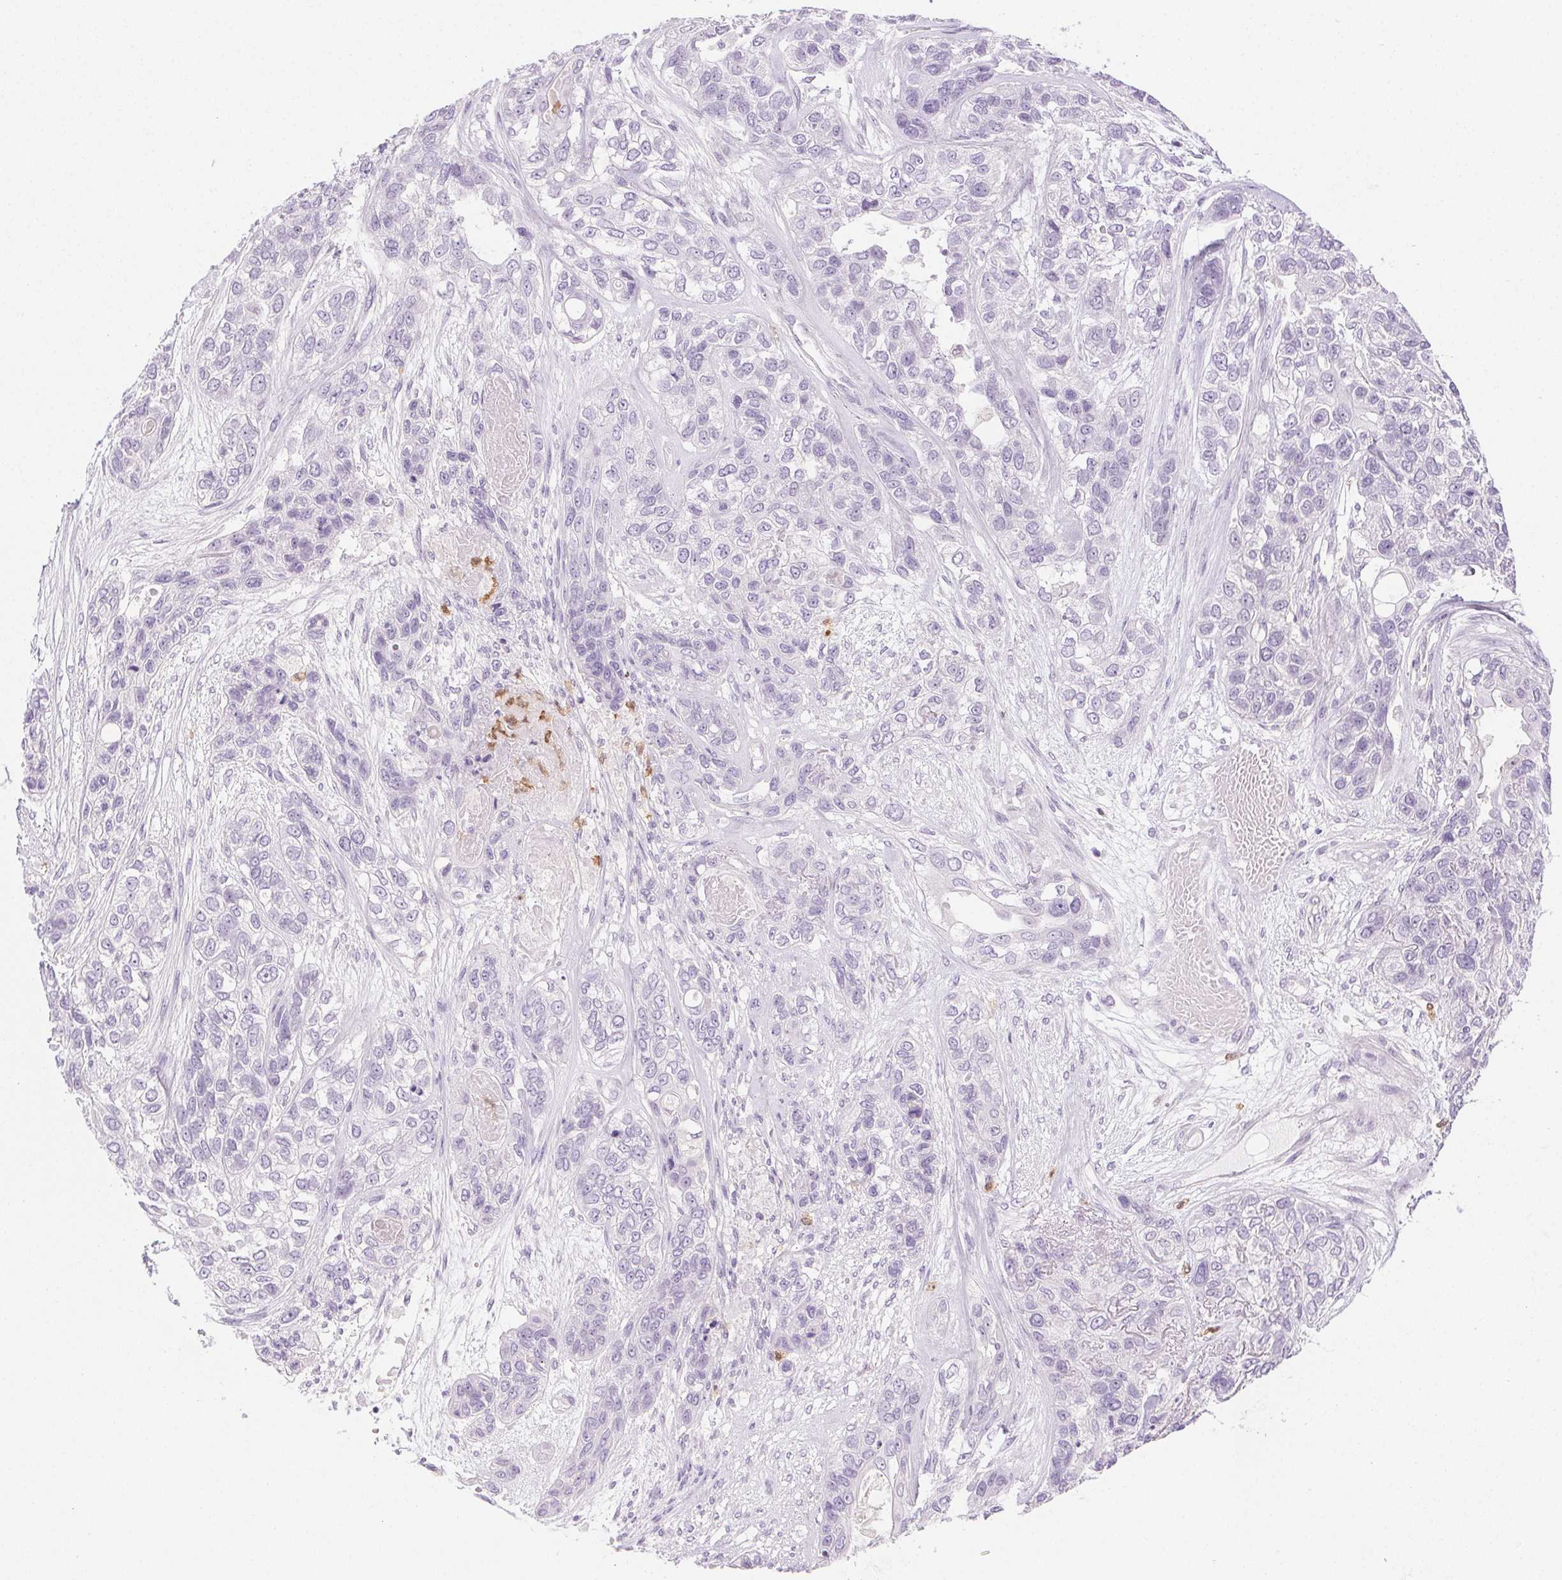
{"staining": {"intensity": "negative", "quantity": "none", "location": "none"}, "tissue": "lung cancer", "cell_type": "Tumor cells", "image_type": "cancer", "snomed": [{"axis": "morphology", "description": "Squamous cell carcinoma, NOS"}, {"axis": "topography", "description": "Lung"}], "caption": "Immunohistochemical staining of human lung cancer exhibits no significant staining in tumor cells.", "gene": "TMEM45A", "patient": {"sex": "female", "age": 70}}